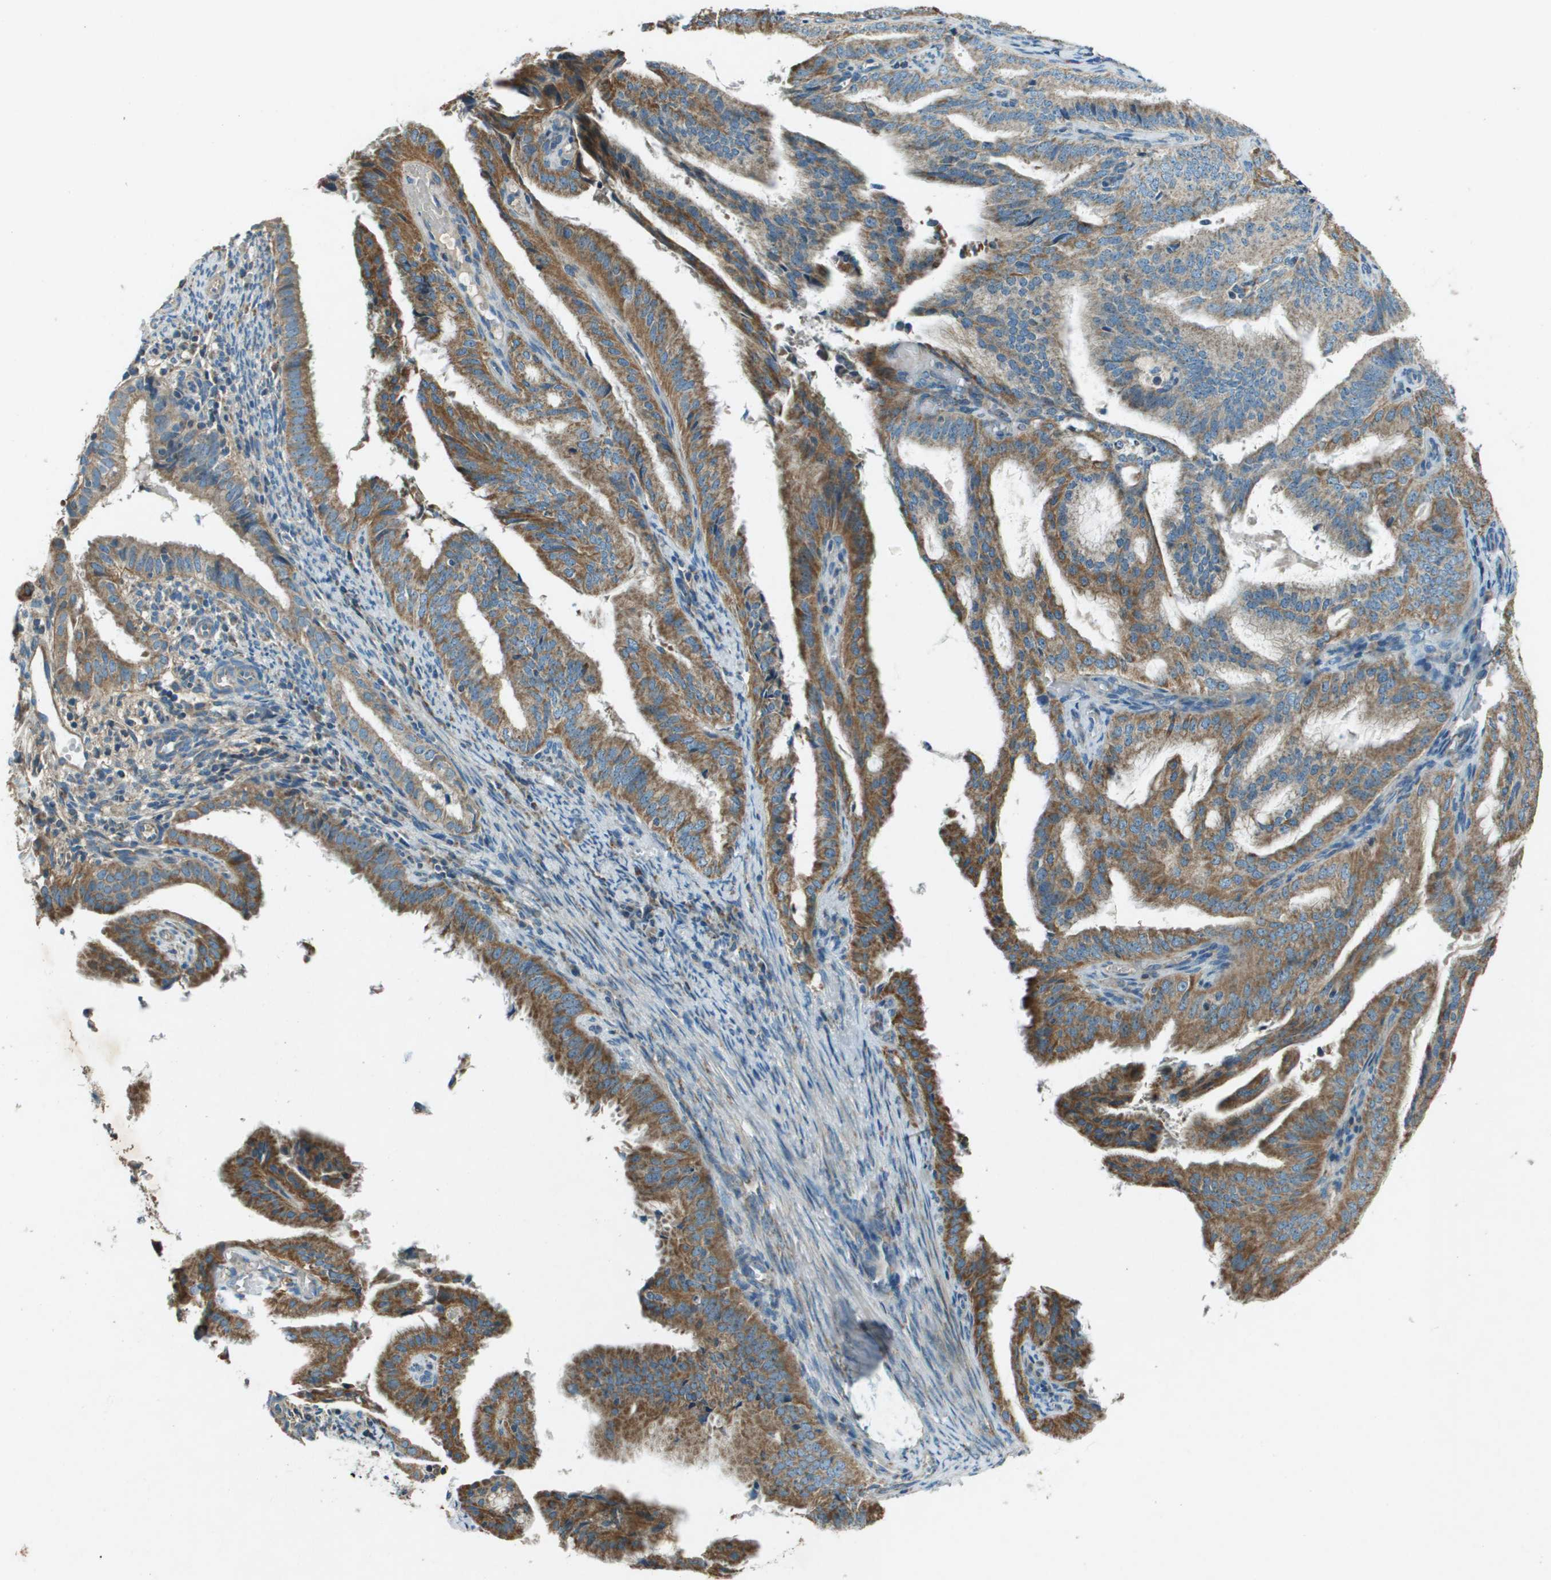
{"staining": {"intensity": "moderate", "quantity": ">75%", "location": "cytoplasmic/membranous"}, "tissue": "endometrial cancer", "cell_type": "Tumor cells", "image_type": "cancer", "snomed": [{"axis": "morphology", "description": "Adenocarcinoma, NOS"}, {"axis": "topography", "description": "Endometrium"}], "caption": "Protein staining of endometrial adenocarcinoma tissue reveals moderate cytoplasmic/membranous expression in approximately >75% of tumor cells.", "gene": "MIGA1", "patient": {"sex": "female", "age": 58}}